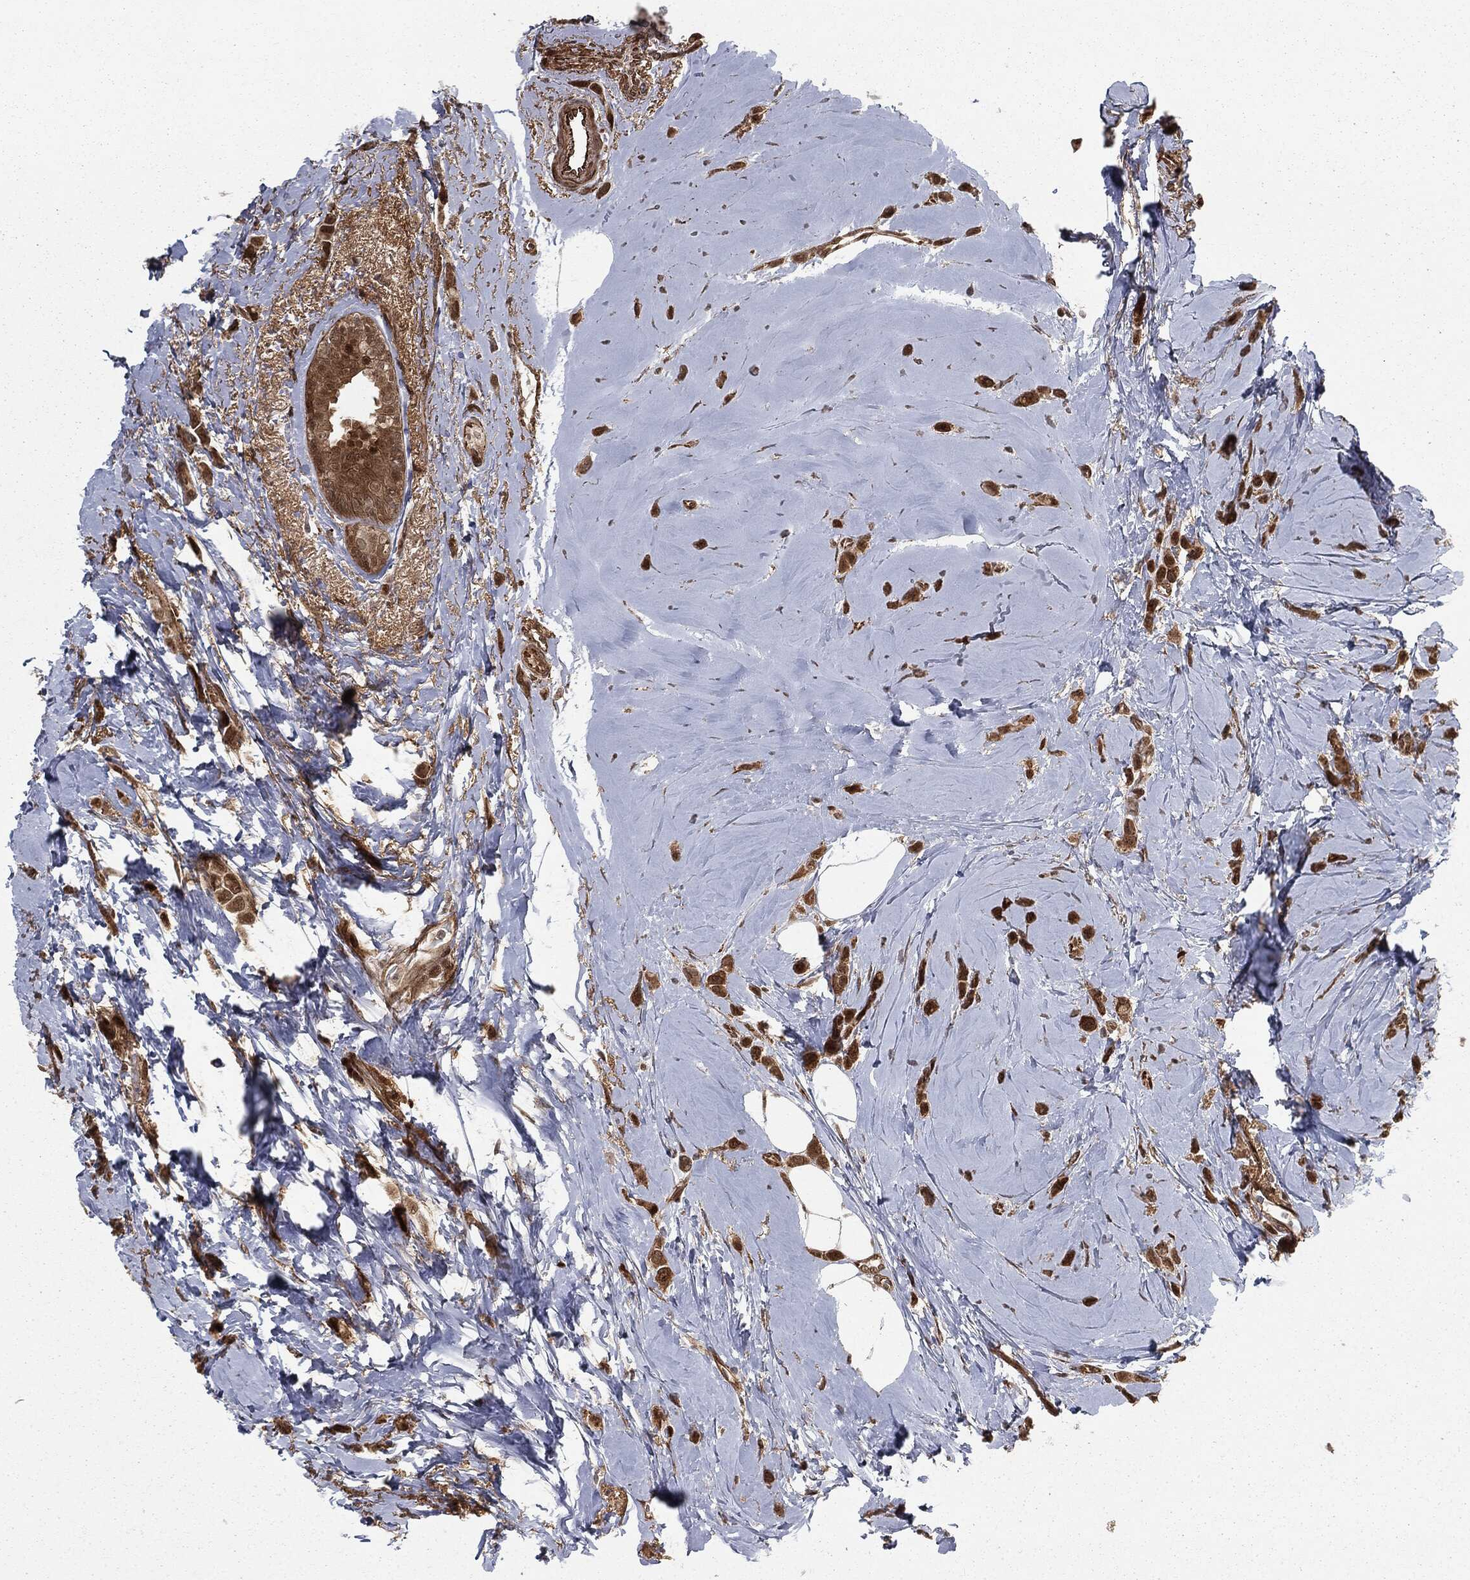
{"staining": {"intensity": "moderate", "quantity": ">75%", "location": "cytoplasmic/membranous"}, "tissue": "breast cancer", "cell_type": "Tumor cells", "image_type": "cancer", "snomed": [{"axis": "morphology", "description": "Lobular carcinoma"}, {"axis": "topography", "description": "Breast"}], "caption": "Human breast cancer (lobular carcinoma) stained with a brown dye displays moderate cytoplasmic/membranous positive positivity in approximately >75% of tumor cells.", "gene": "RANBP9", "patient": {"sex": "female", "age": 66}}